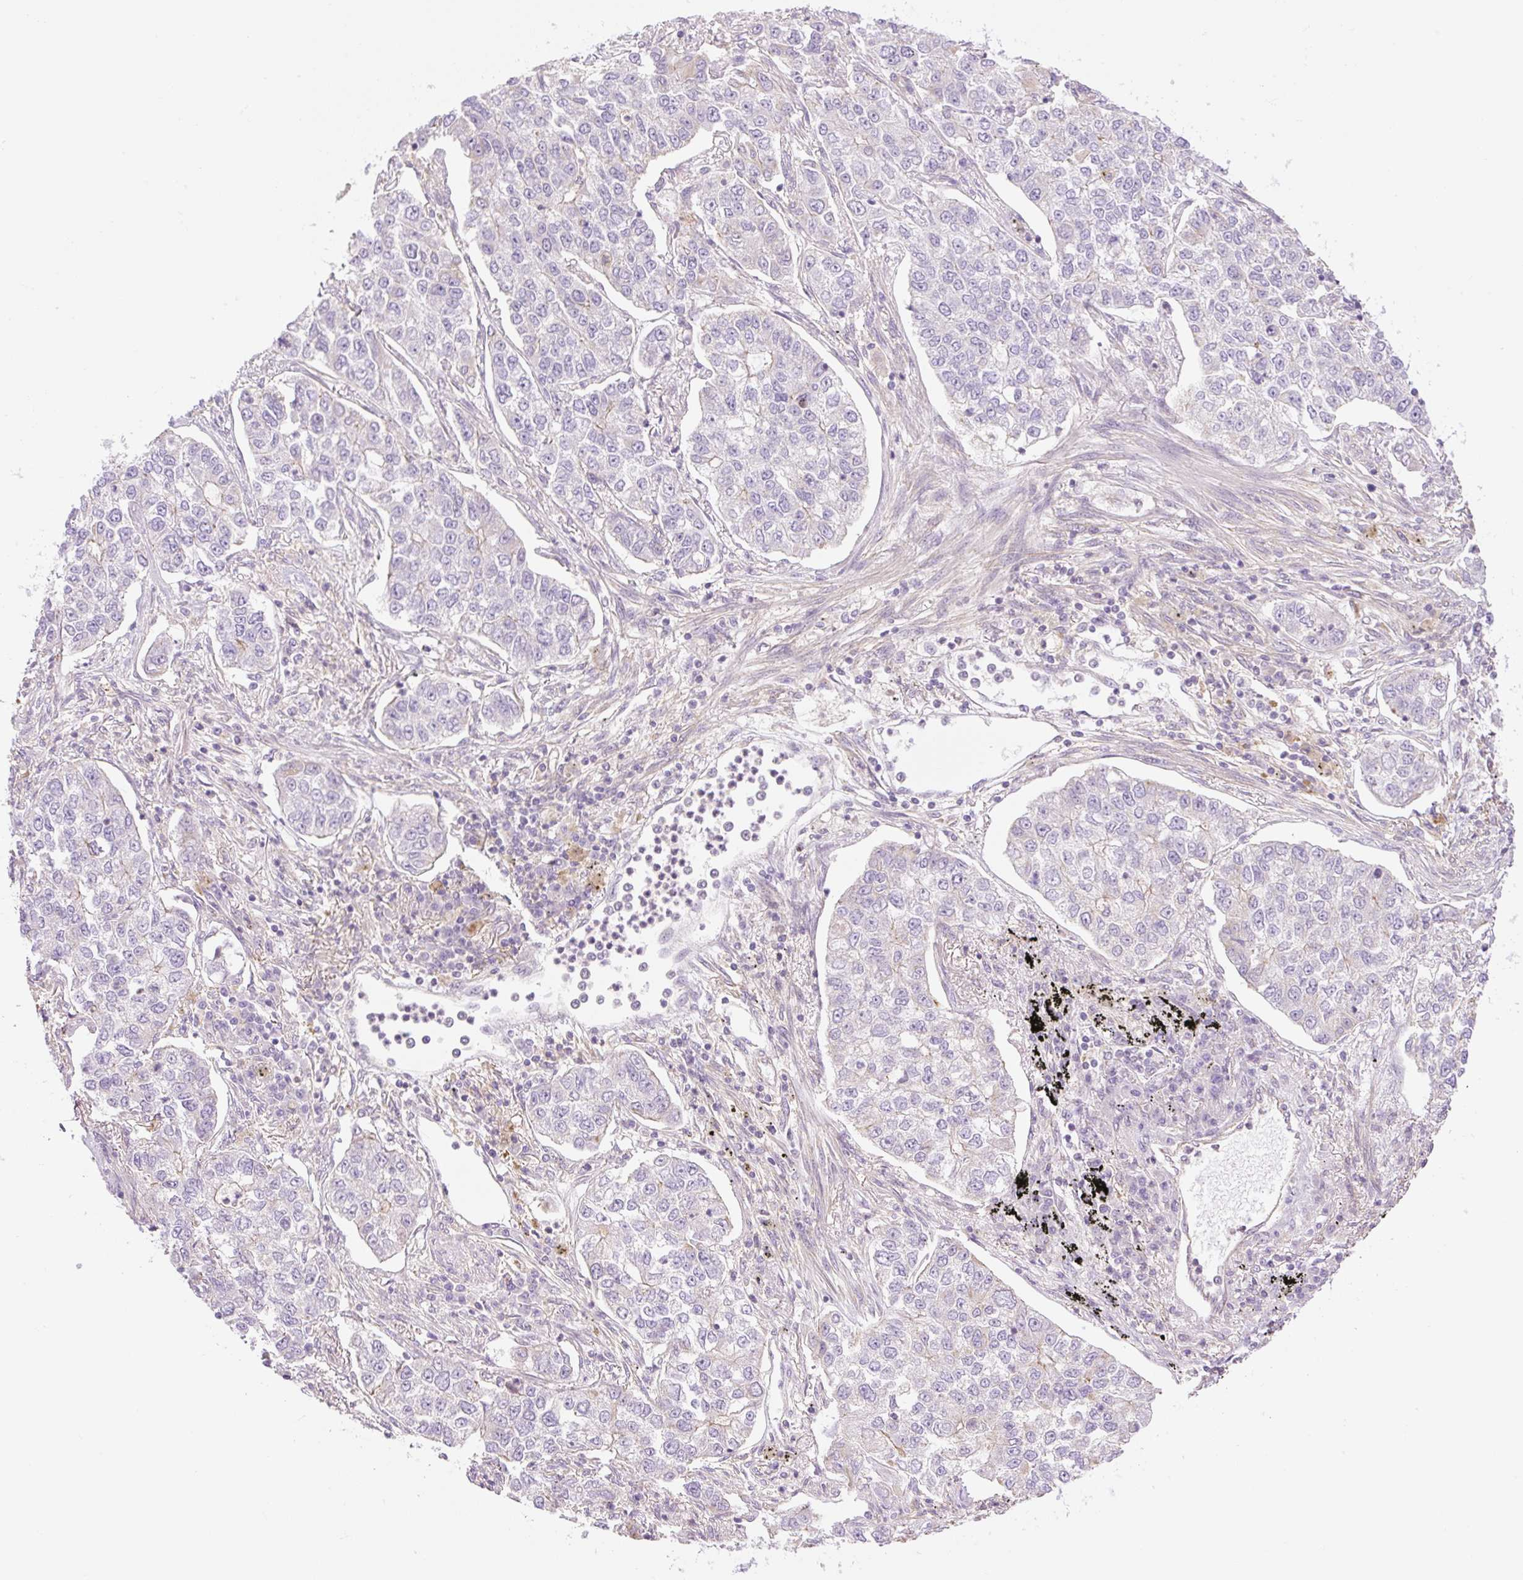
{"staining": {"intensity": "negative", "quantity": "none", "location": "none"}, "tissue": "lung cancer", "cell_type": "Tumor cells", "image_type": "cancer", "snomed": [{"axis": "morphology", "description": "Adenocarcinoma, NOS"}, {"axis": "topography", "description": "Lung"}], "caption": "Adenocarcinoma (lung) was stained to show a protein in brown. There is no significant positivity in tumor cells.", "gene": "NLRP5", "patient": {"sex": "male", "age": 49}}